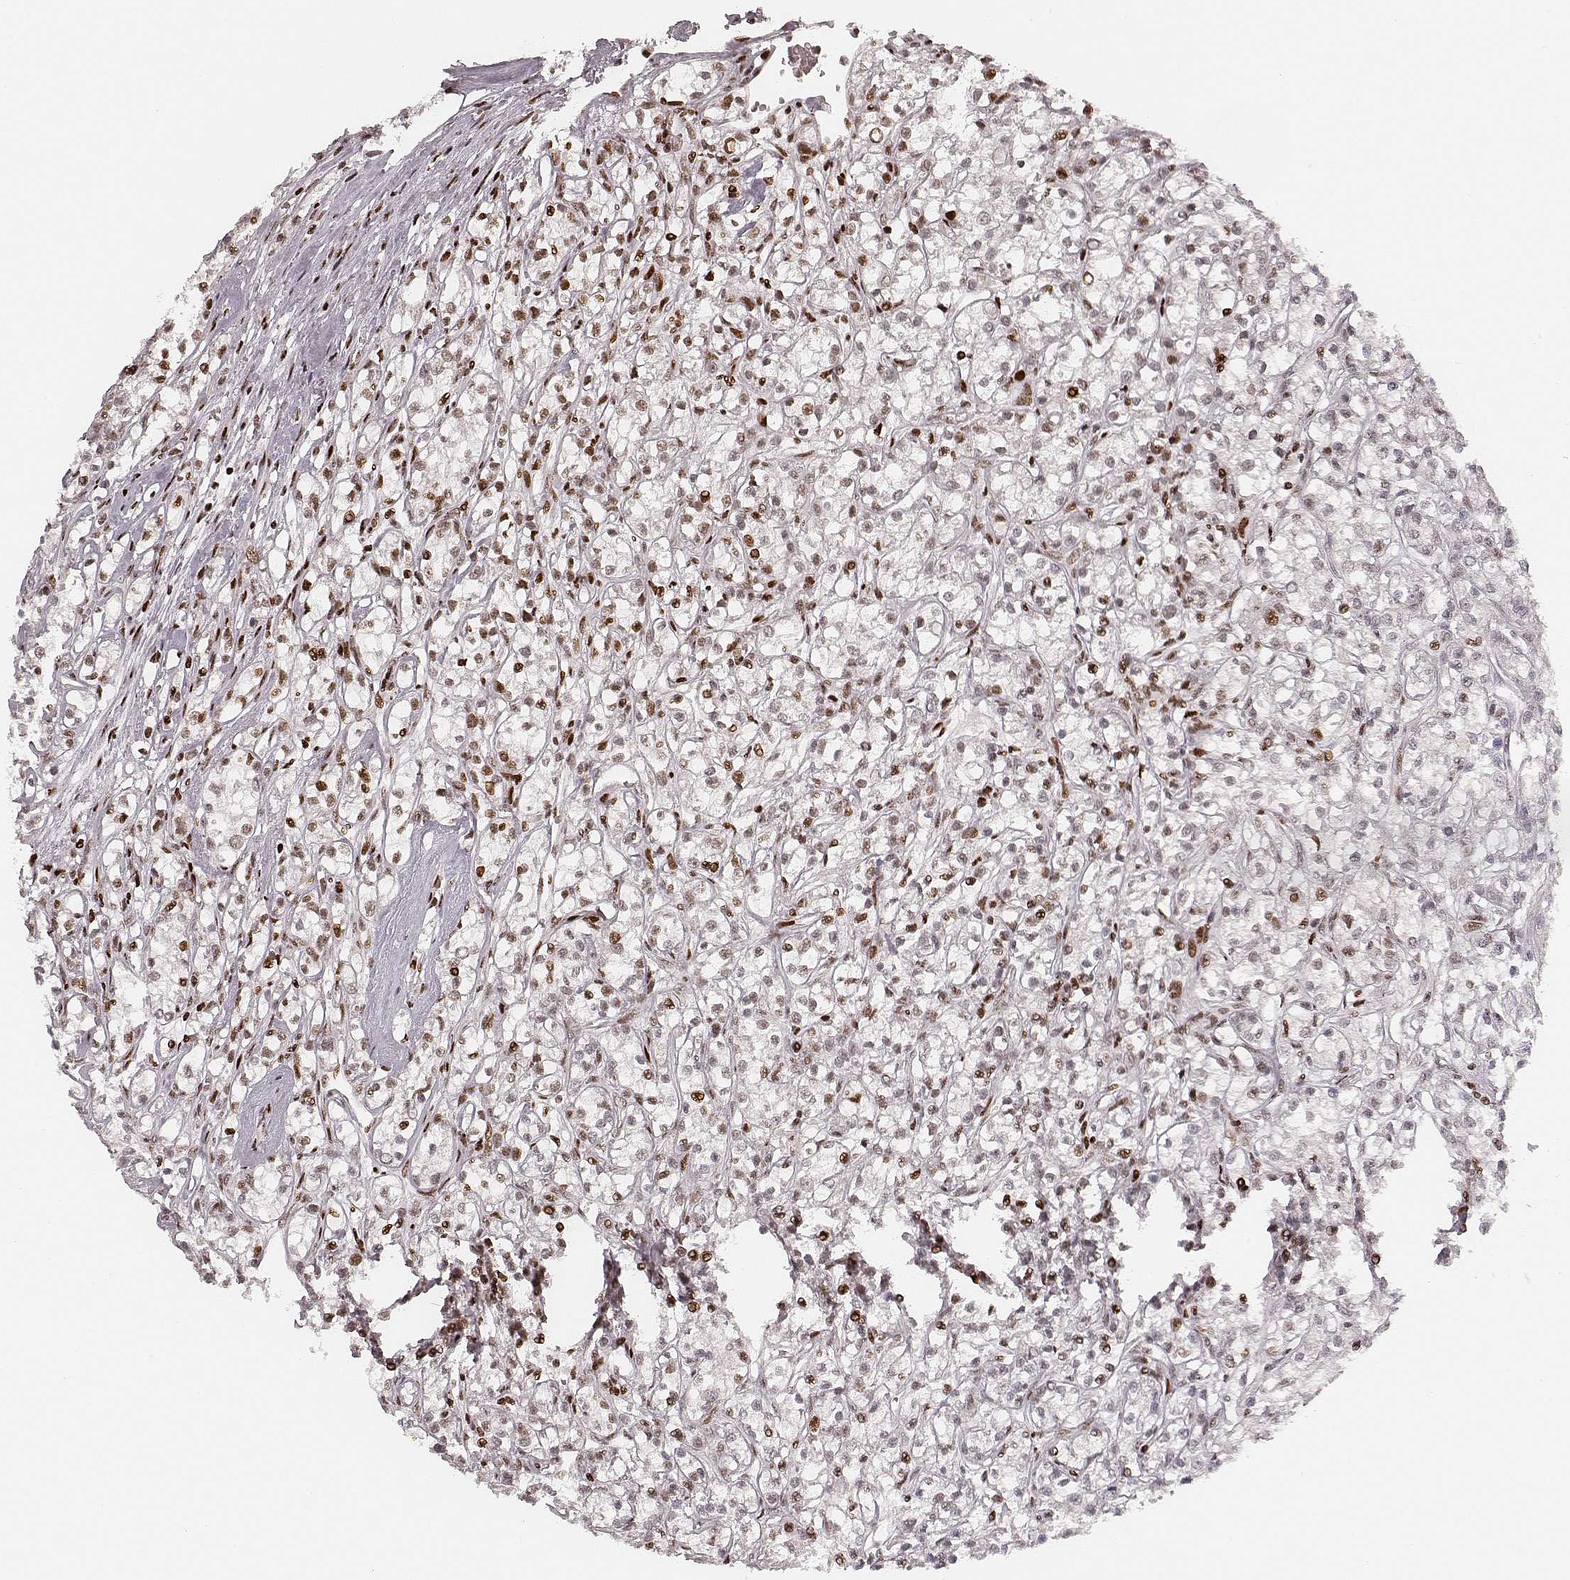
{"staining": {"intensity": "moderate", "quantity": "<25%", "location": "nuclear"}, "tissue": "renal cancer", "cell_type": "Tumor cells", "image_type": "cancer", "snomed": [{"axis": "morphology", "description": "Adenocarcinoma, NOS"}, {"axis": "topography", "description": "Kidney"}], "caption": "Renal adenocarcinoma stained with a brown dye exhibits moderate nuclear positive expression in about <25% of tumor cells.", "gene": "HNRNPC", "patient": {"sex": "female", "age": 59}}